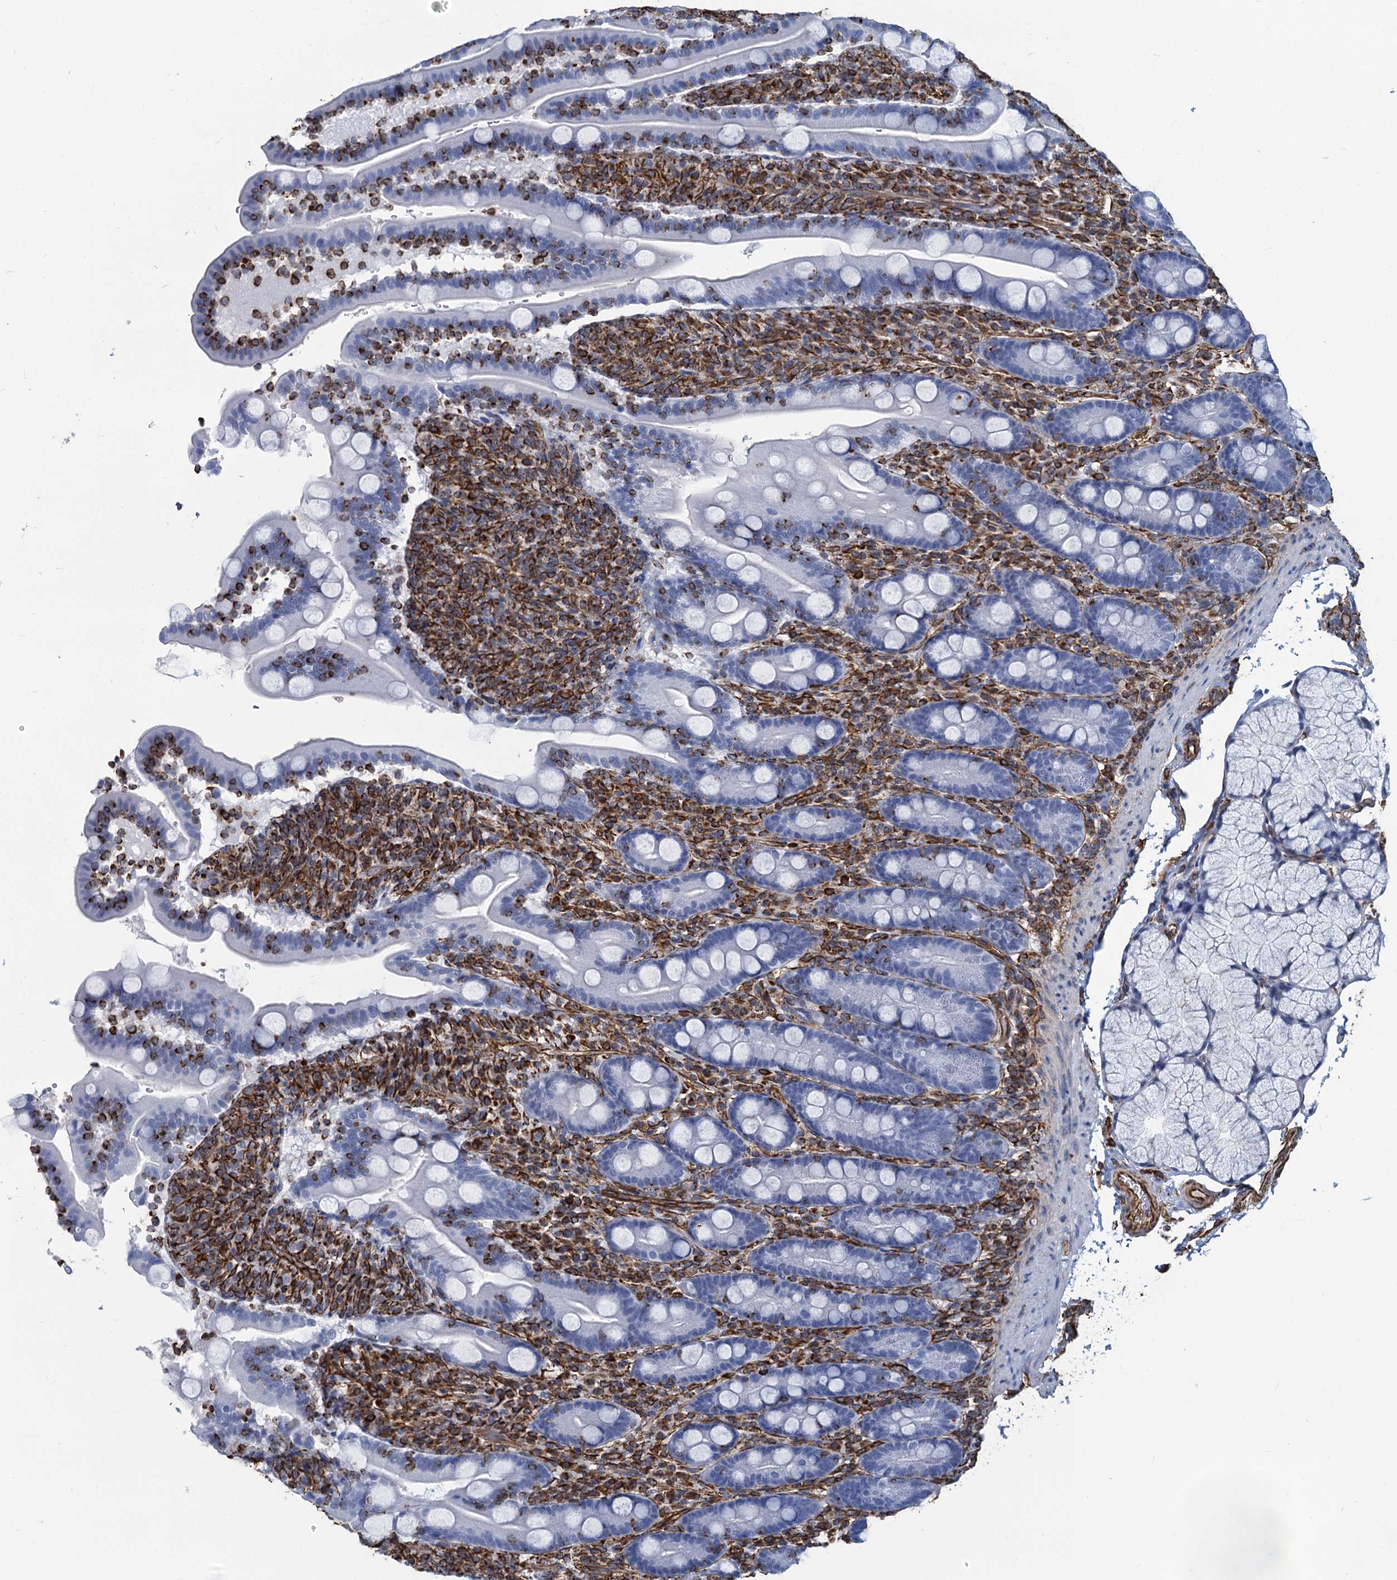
{"staining": {"intensity": "negative", "quantity": "none", "location": "none"}, "tissue": "duodenum", "cell_type": "Glandular cells", "image_type": "normal", "snomed": [{"axis": "morphology", "description": "Normal tissue, NOS"}, {"axis": "topography", "description": "Duodenum"}], "caption": "An image of duodenum stained for a protein shows no brown staining in glandular cells. (Immunohistochemistry (ihc), brightfield microscopy, high magnification).", "gene": "PGM2", "patient": {"sex": "male", "age": 35}}